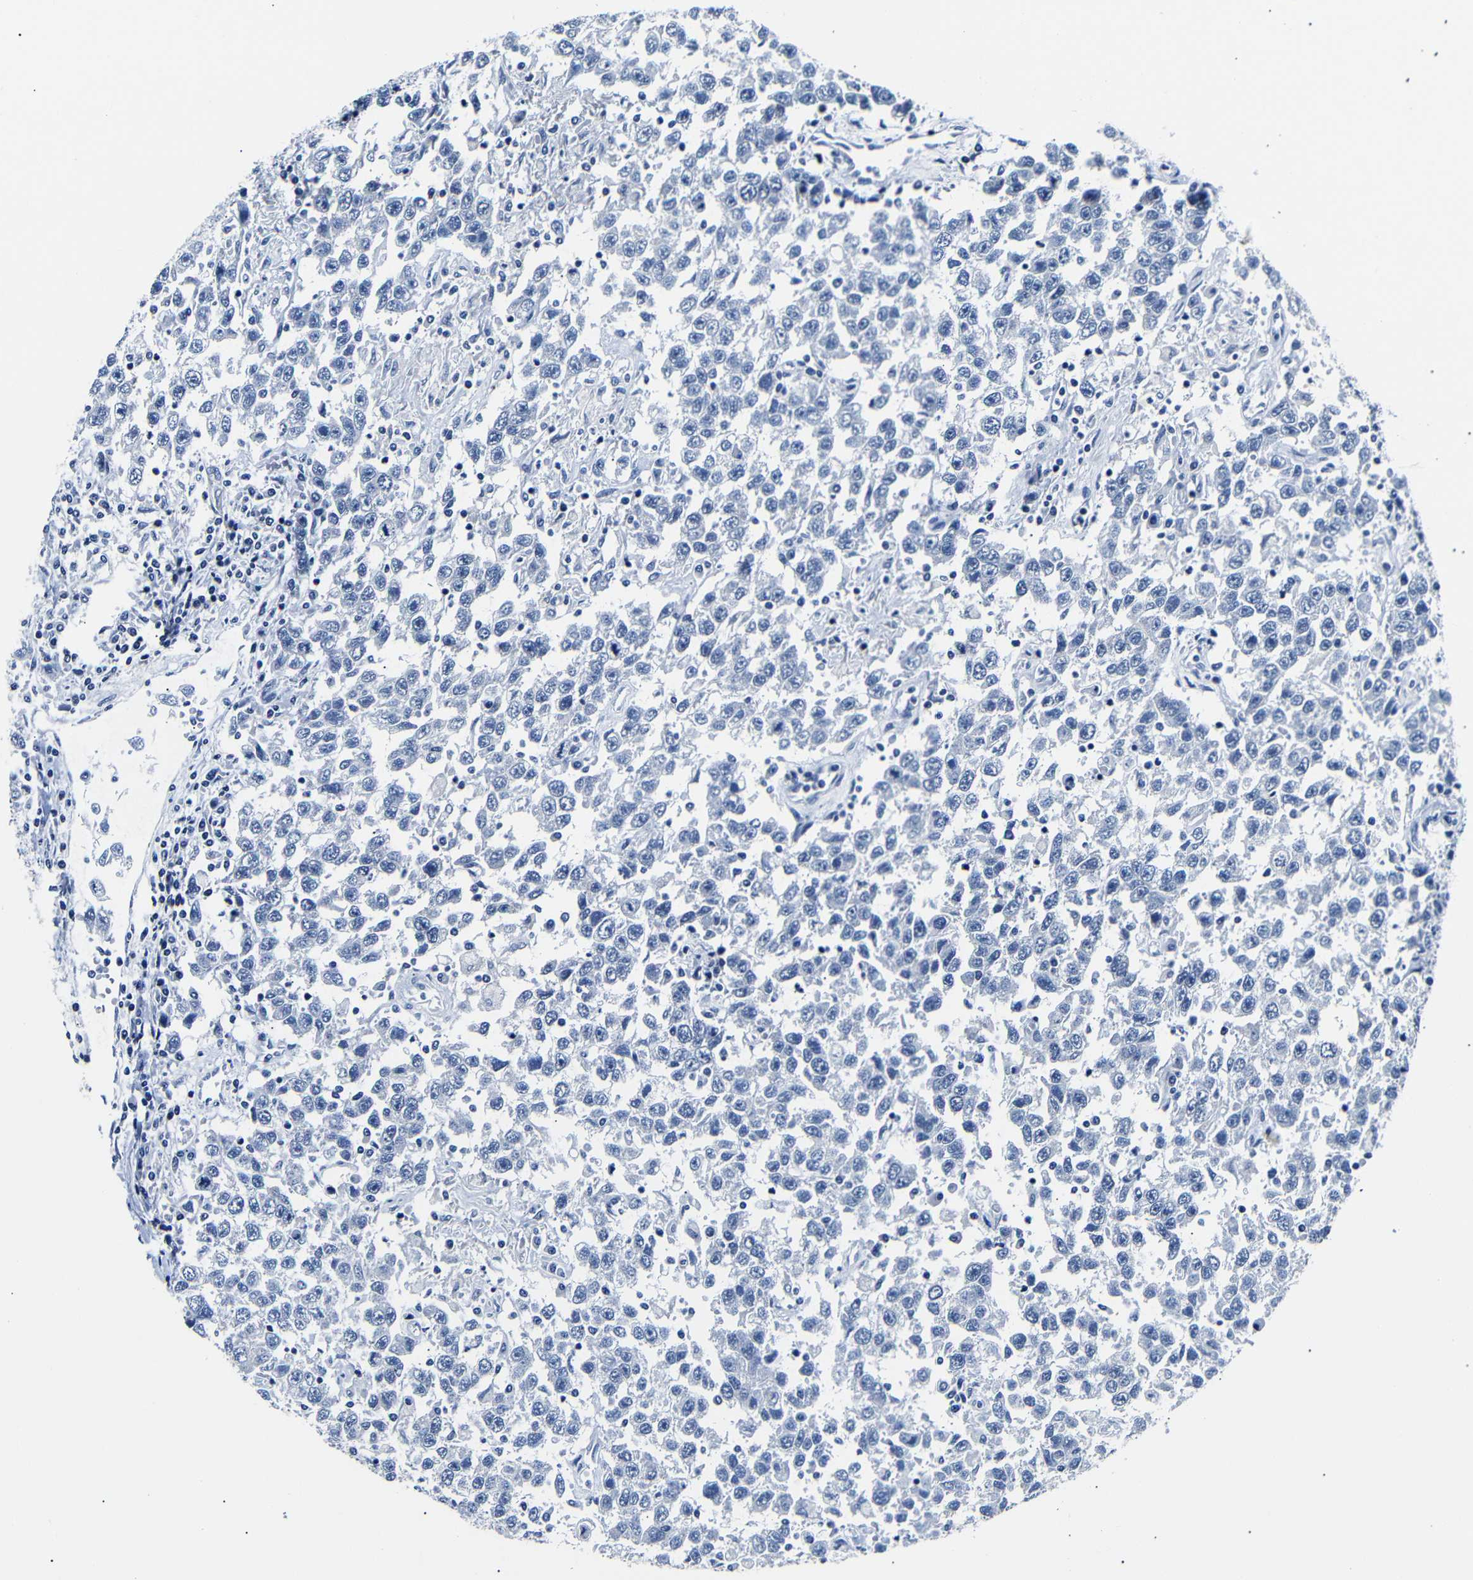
{"staining": {"intensity": "negative", "quantity": "none", "location": "none"}, "tissue": "testis cancer", "cell_type": "Tumor cells", "image_type": "cancer", "snomed": [{"axis": "morphology", "description": "Seminoma, NOS"}, {"axis": "topography", "description": "Testis"}], "caption": "The micrograph displays no staining of tumor cells in testis cancer (seminoma).", "gene": "GAP43", "patient": {"sex": "male", "age": 41}}